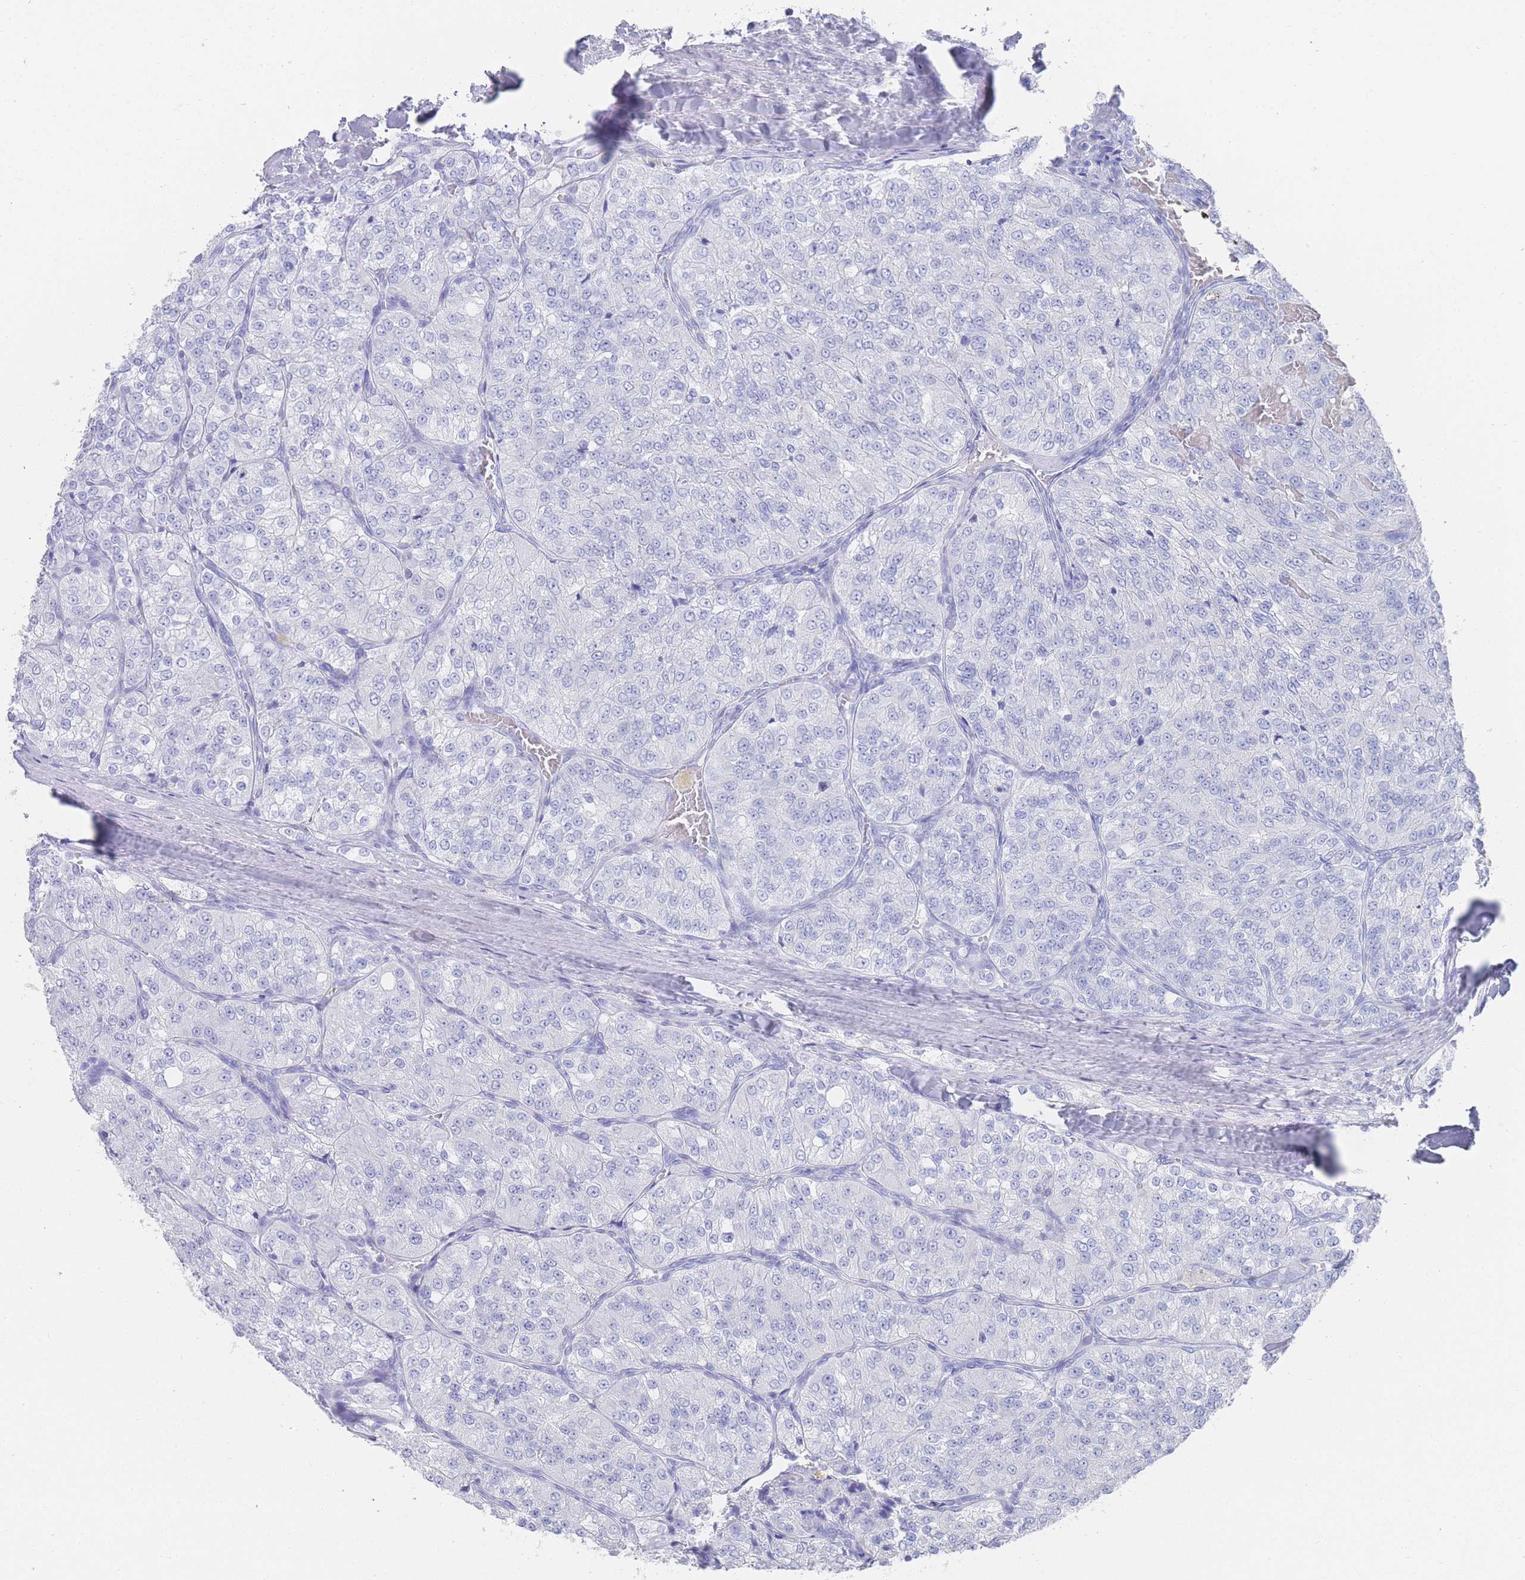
{"staining": {"intensity": "negative", "quantity": "none", "location": "none"}, "tissue": "renal cancer", "cell_type": "Tumor cells", "image_type": "cancer", "snomed": [{"axis": "morphology", "description": "Adenocarcinoma, NOS"}, {"axis": "topography", "description": "Kidney"}], "caption": "An image of human renal adenocarcinoma is negative for staining in tumor cells.", "gene": "LRRC37A", "patient": {"sex": "female", "age": 63}}